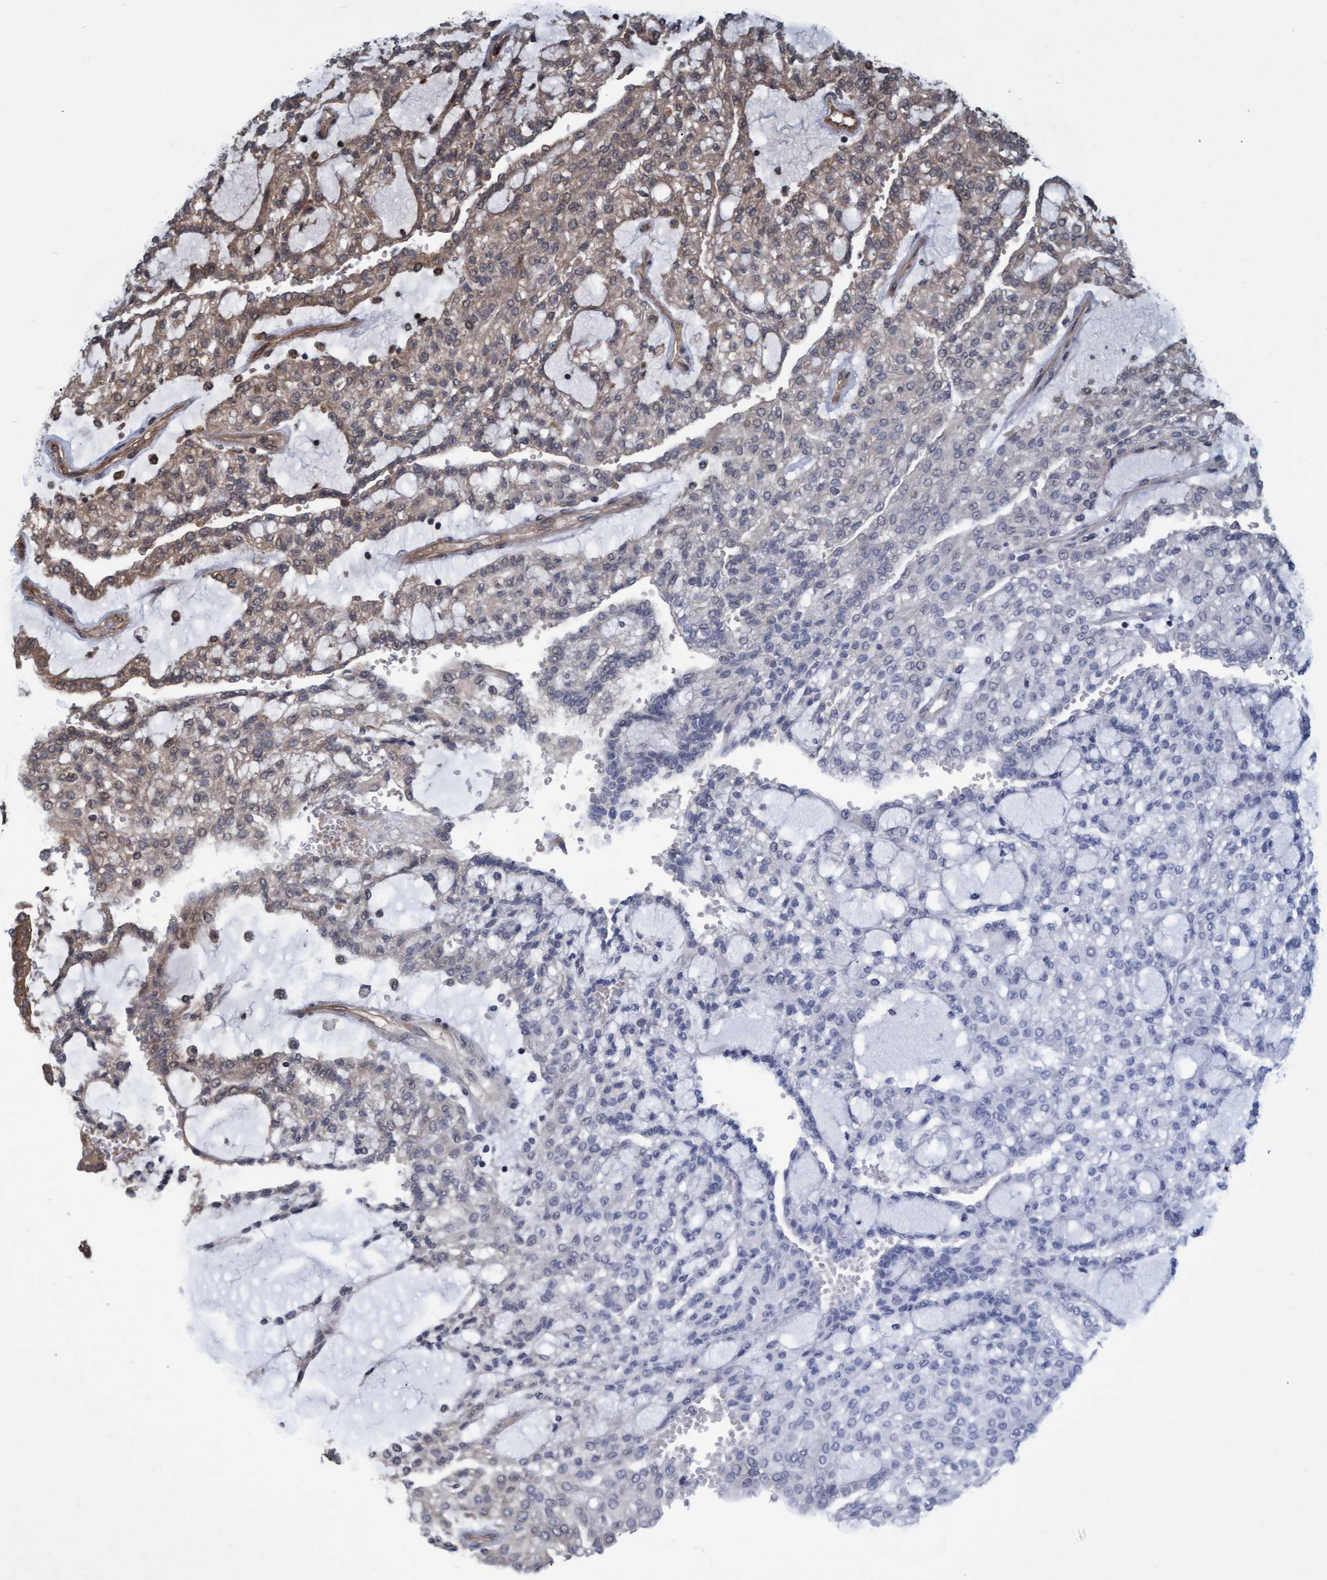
{"staining": {"intensity": "weak", "quantity": "<25%", "location": "cytoplasmic/membranous"}, "tissue": "renal cancer", "cell_type": "Tumor cells", "image_type": "cancer", "snomed": [{"axis": "morphology", "description": "Adenocarcinoma, NOS"}, {"axis": "topography", "description": "Kidney"}], "caption": "Renal cancer (adenocarcinoma) stained for a protein using immunohistochemistry (IHC) demonstrates no expression tumor cells.", "gene": "TNFRSF10B", "patient": {"sex": "male", "age": 63}}